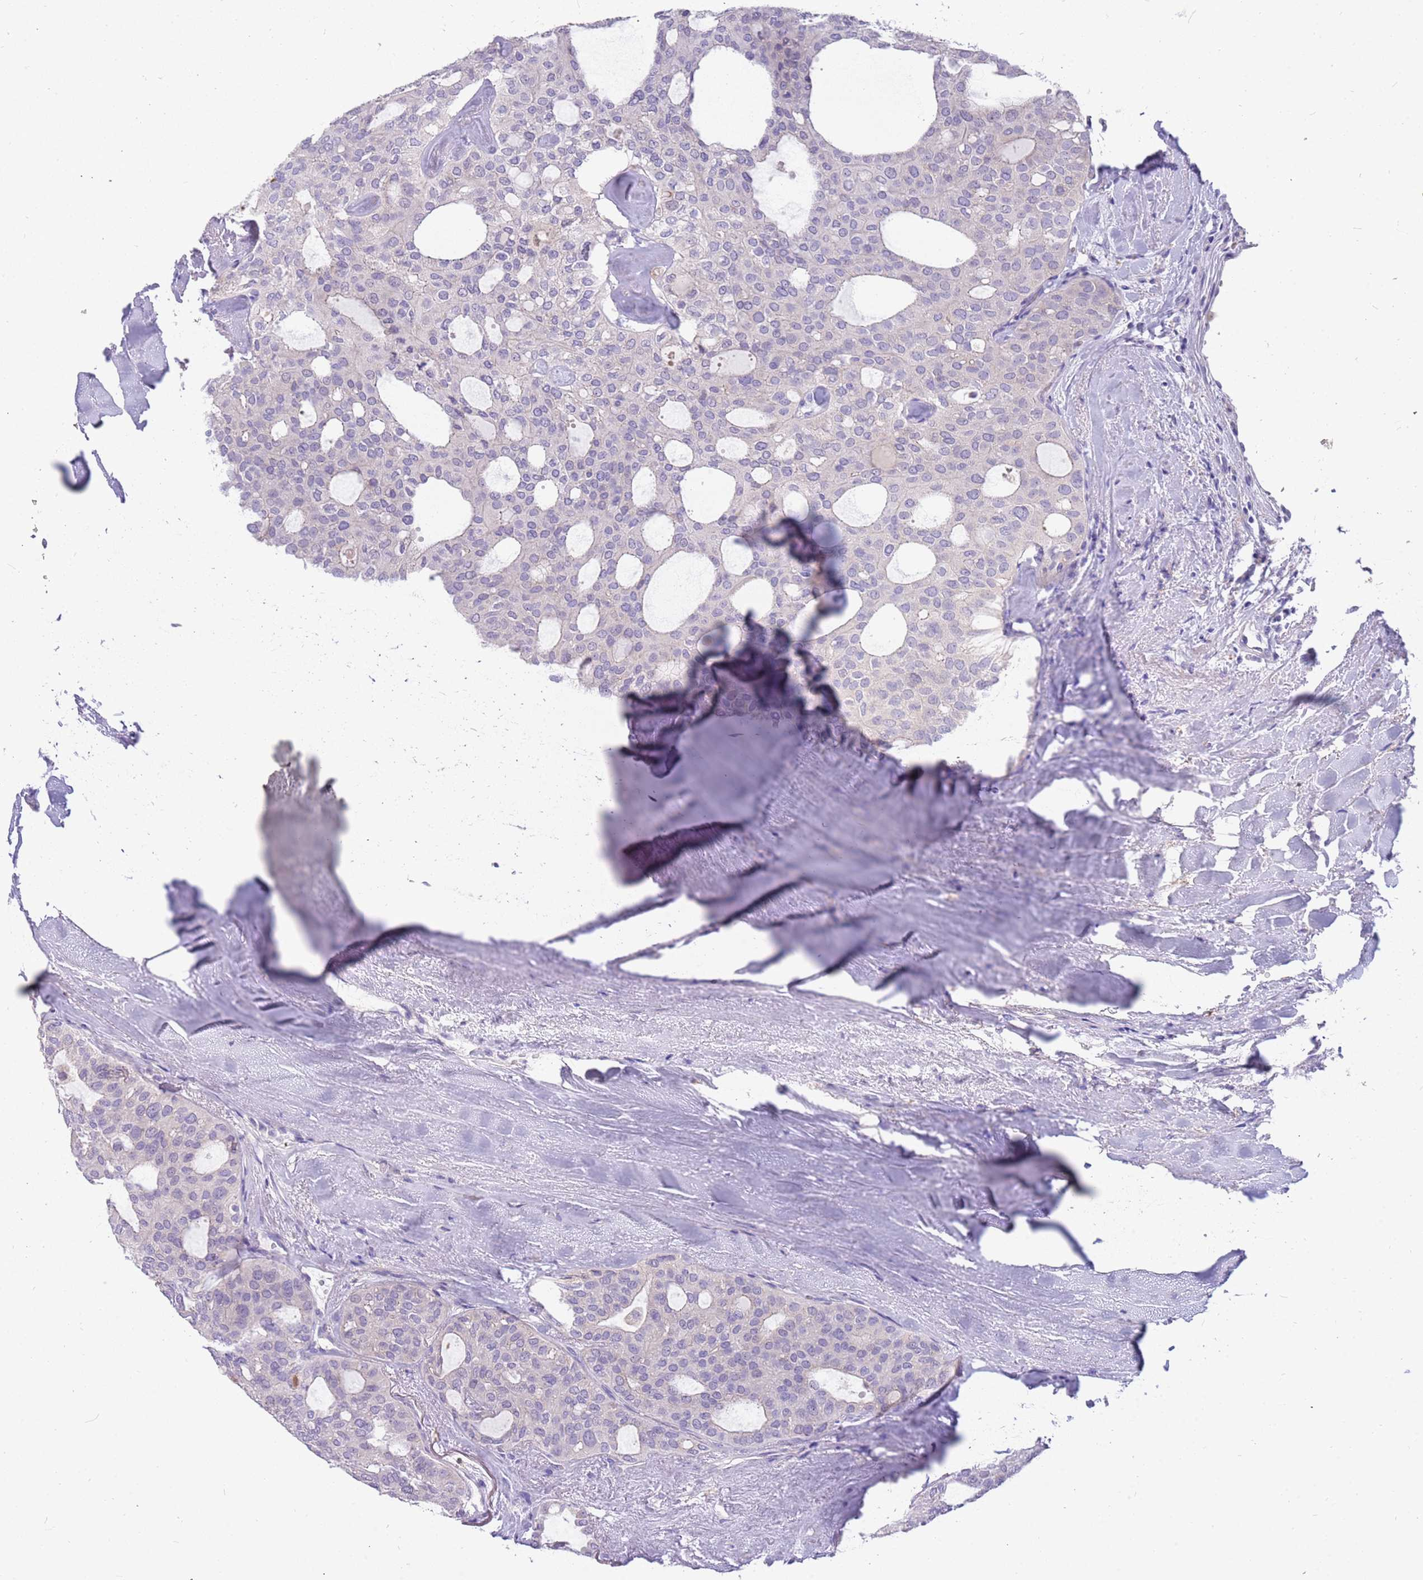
{"staining": {"intensity": "negative", "quantity": "none", "location": "none"}, "tissue": "thyroid cancer", "cell_type": "Tumor cells", "image_type": "cancer", "snomed": [{"axis": "morphology", "description": "Follicular adenoma carcinoma, NOS"}, {"axis": "topography", "description": "Thyroid gland"}], "caption": "The image reveals no staining of tumor cells in thyroid follicular adenoma carcinoma. Nuclei are stained in blue.", "gene": "RHCG", "patient": {"sex": "male", "age": 75}}